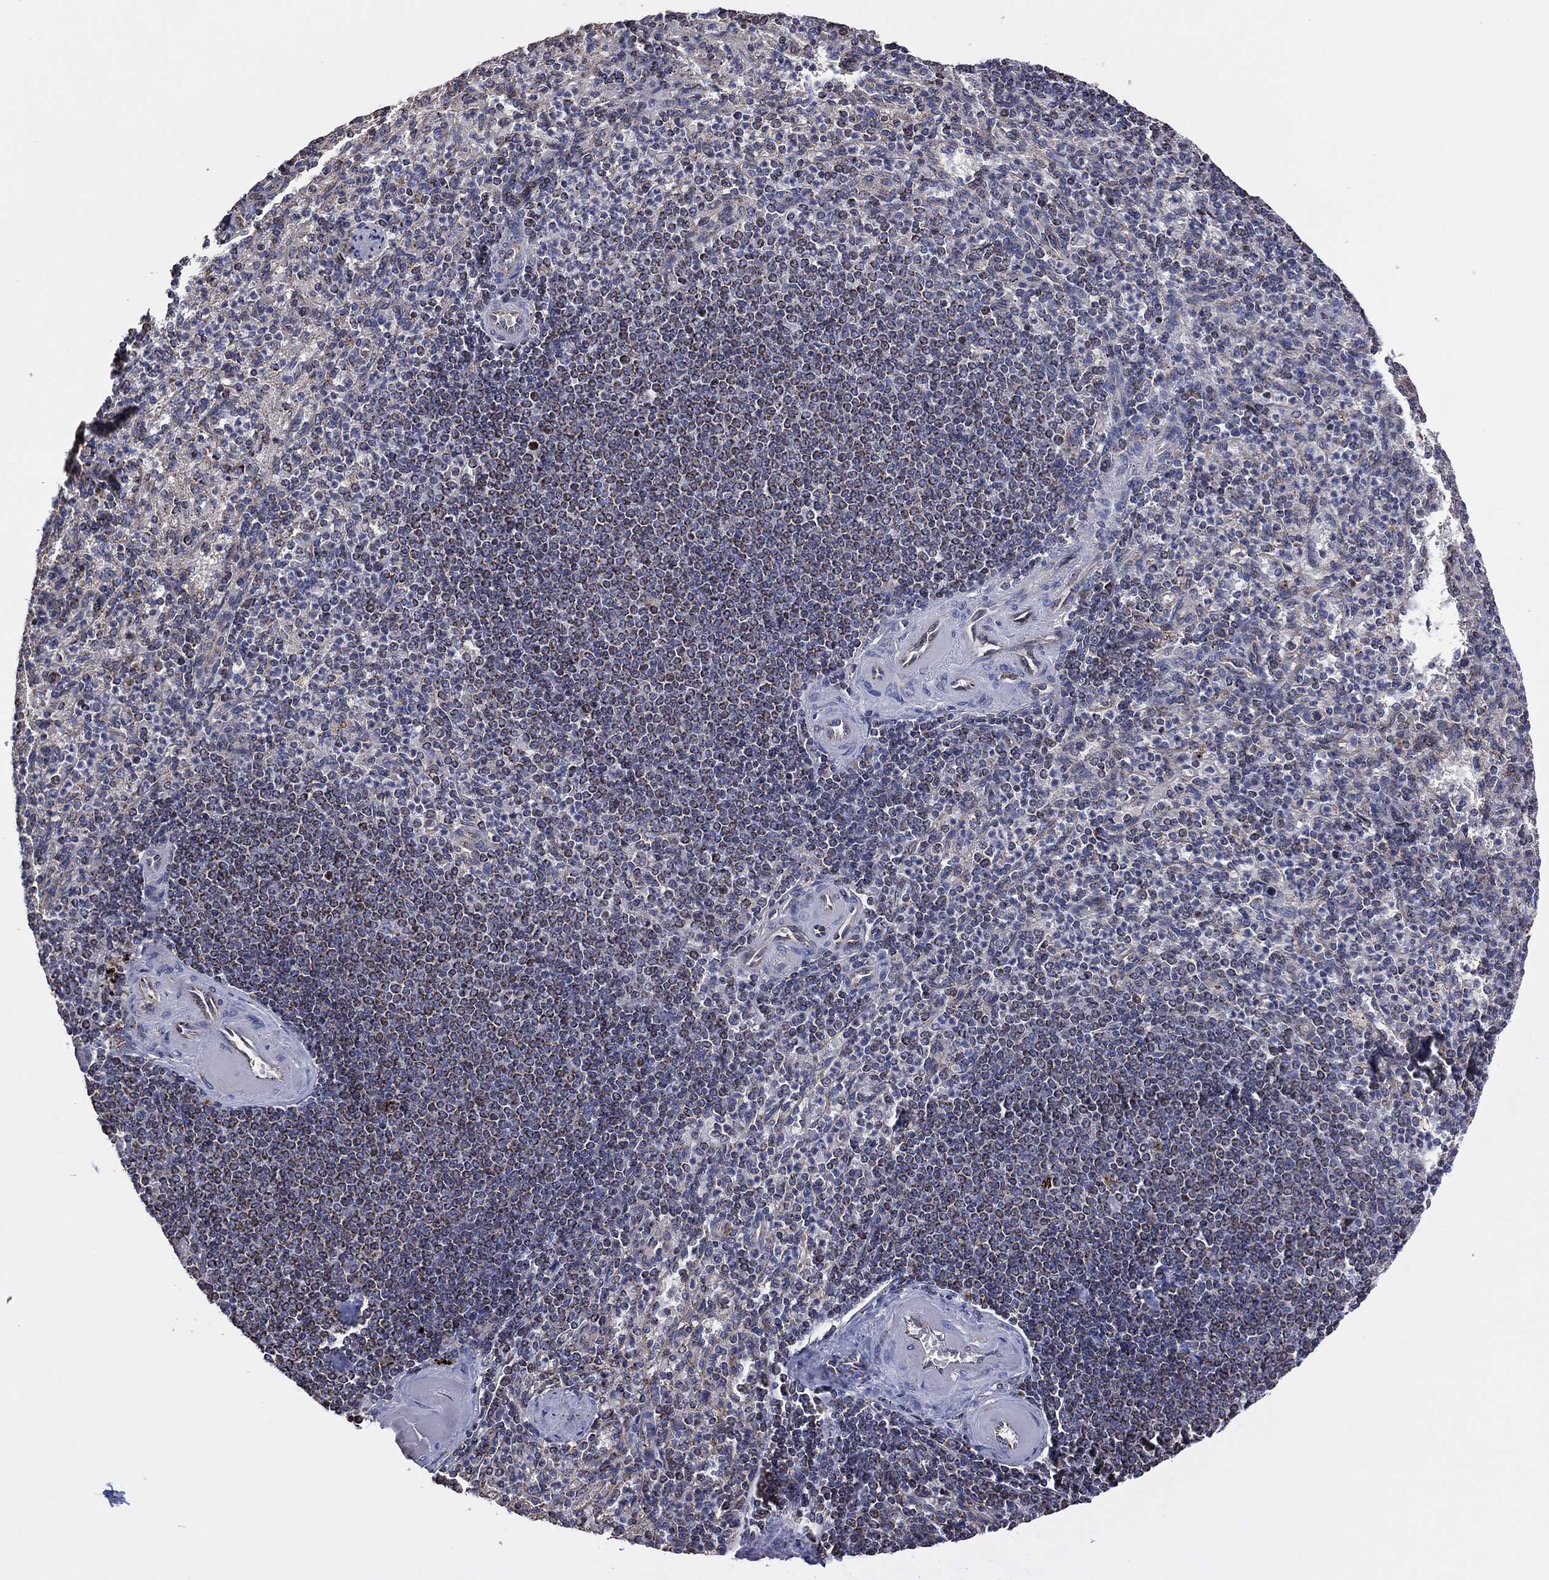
{"staining": {"intensity": "negative", "quantity": "none", "location": "none"}, "tissue": "spleen", "cell_type": "Cells in red pulp", "image_type": "normal", "snomed": [{"axis": "morphology", "description": "Normal tissue, NOS"}, {"axis": "topography", "description": "Spleen"}], "caption": "The micrograph exhibits no significant expression in cells in red pulp of spleen.", "gene": "PIDD1", "patient": {"sex": "female", "age": 74}}